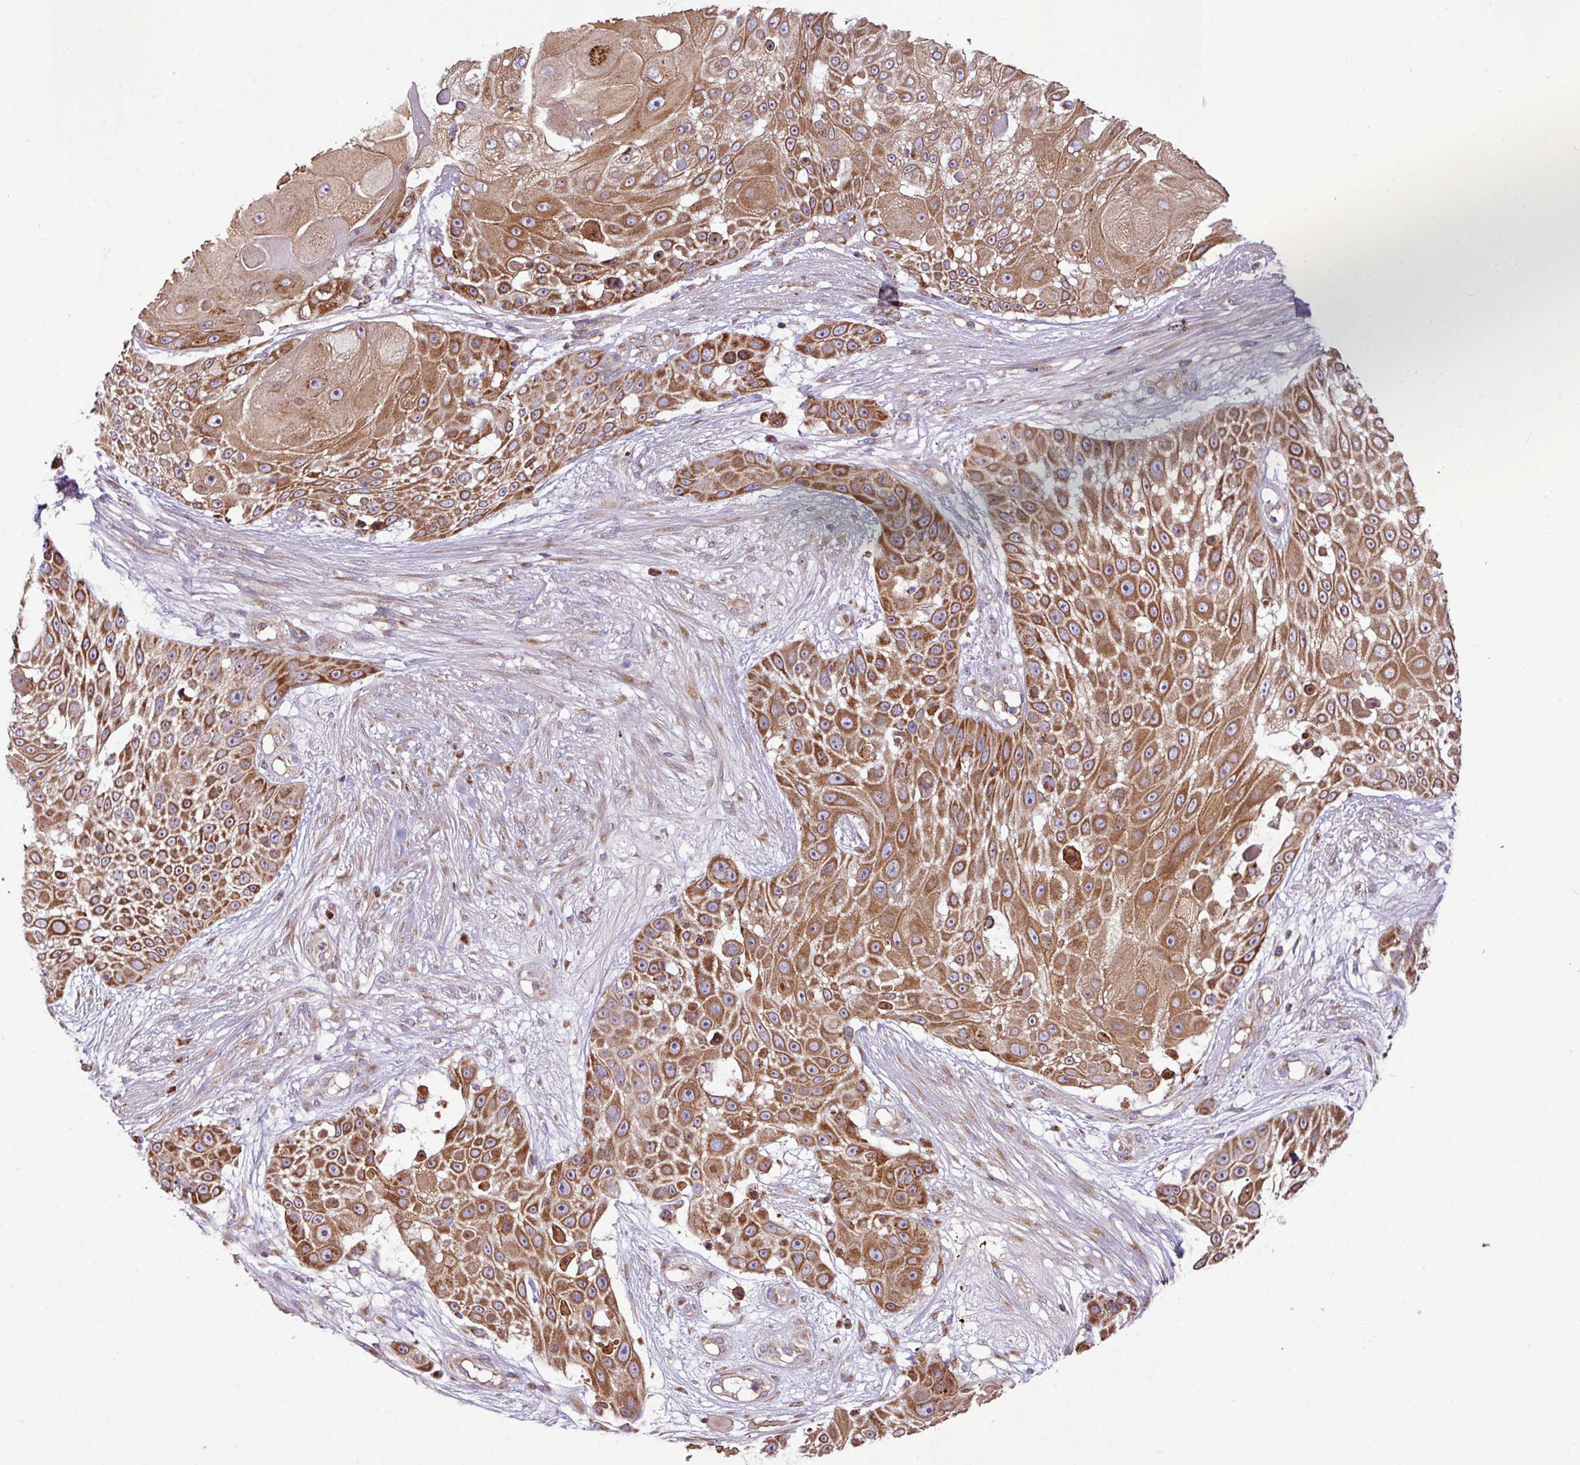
{"staining": {"intensity": "strong", "quantity": ">75%", "location": "cytoplasmic/membranous"}, "tissue": "skin cancer", "cell_type": "Tumor cells", "image_type": "cancer", "snomed": [{"axis": "morphology", "description": "Squamous cell carcinoma, NOS"}, {"axis": "topography", "description": "Skin"}], "caption": "DAB immunohistochemical staining of squamous cell carcinoma (skin) displays strong cytoplasmic/membranous protein staining in approximately >75% of tumor cells. The protein of interest is stained brown, and the nuclei are stained in blue (DAB (3,3'-diaminobenzidine) IHC with brightfield microscopy, high magnification).", "gene": "ZNF569", "patient": {"sex": "female", "age": 86}}